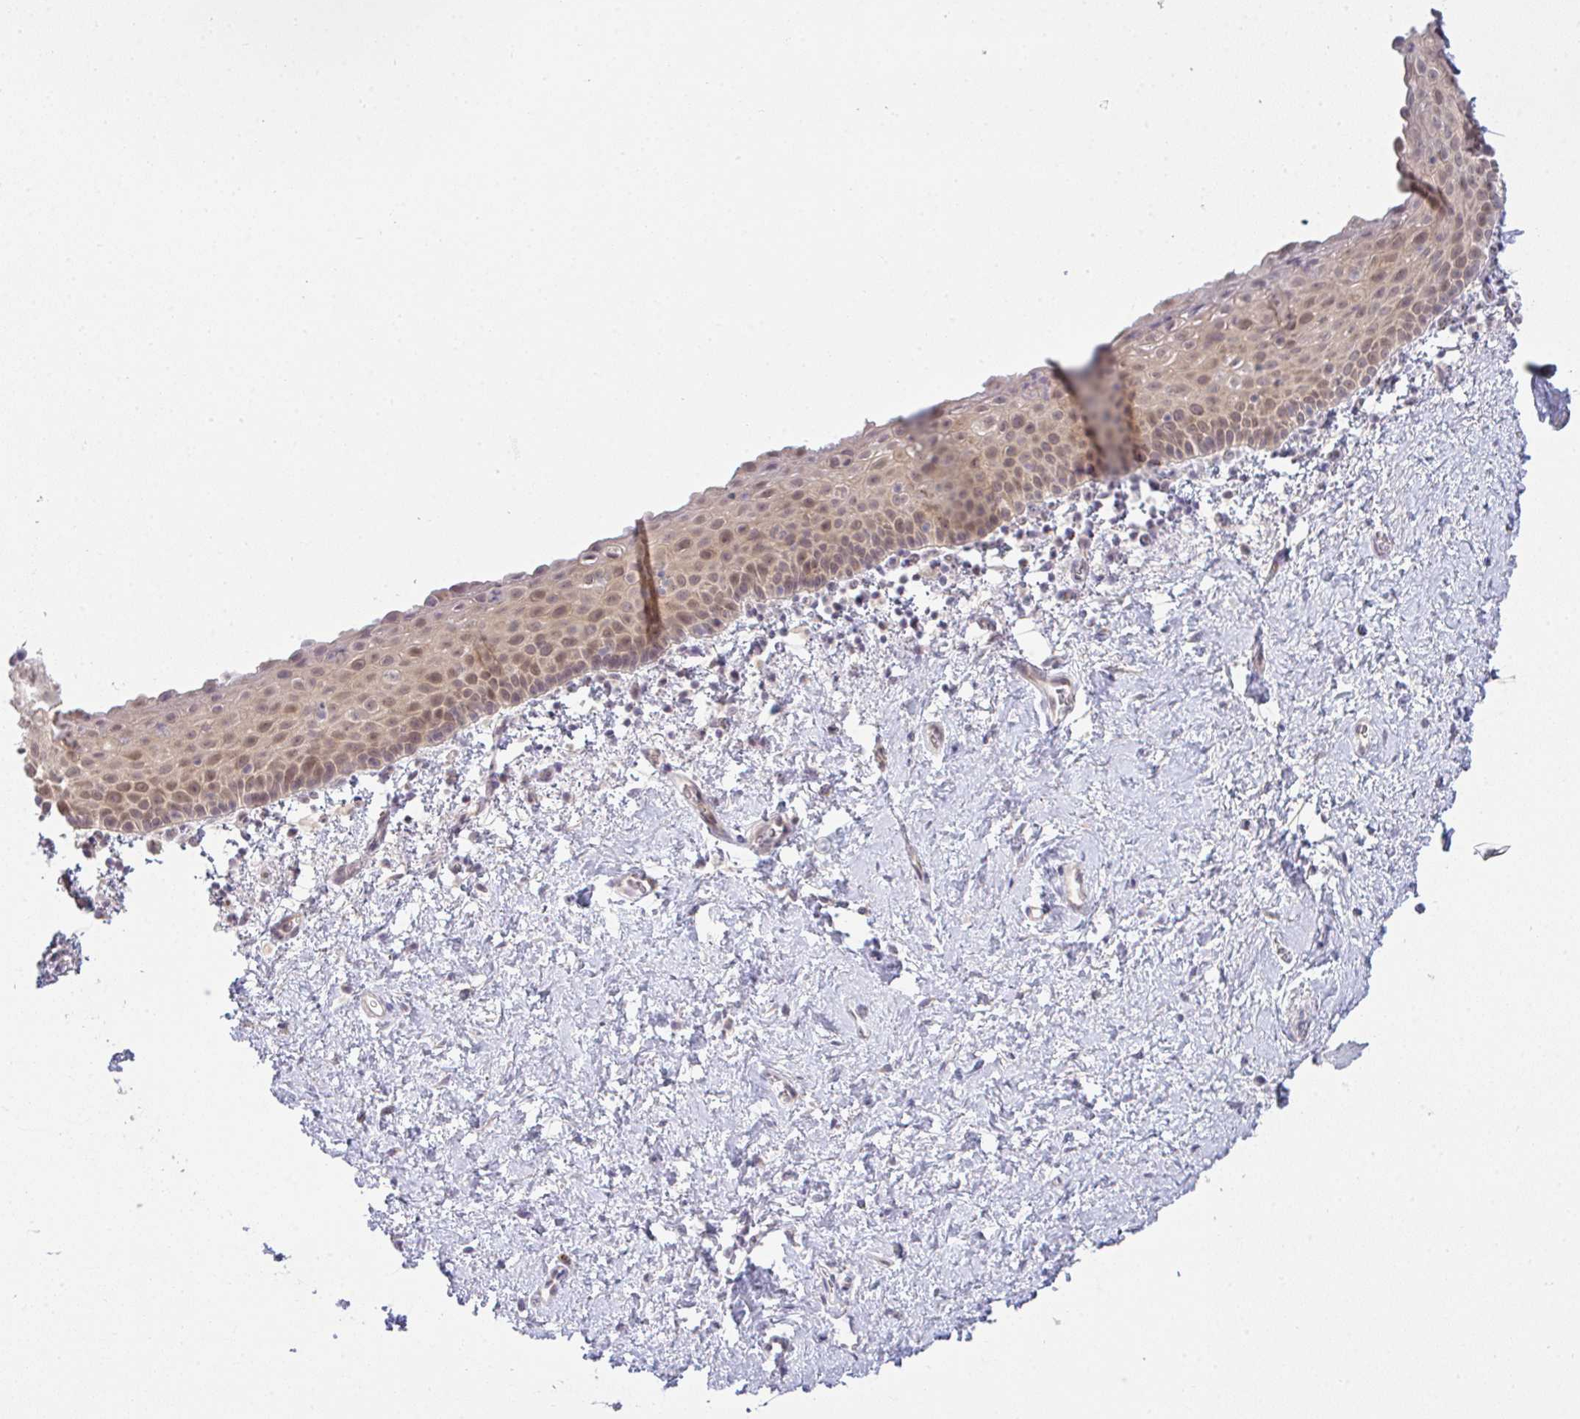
{"staining": {"intensity": "weak", "quantity": "25%-75%", "location": "nuclear"}, "tissue": "vagina", "cell_type": "Squamous epithelial cells", "image_type": "normal", "snomed": [{"axis": "morphology", "description": "Normal tissue, NOS"}, {"axis": "topography", "description": "Vagina"}], "caption": "Immunohistochemistry image of normal vagina: human vagina stained using immunohistochemistry (IHC) displays low levels of weak protein expression localized specifically in the nuclear of squamous epithelial cells, appearing as a nuclear brown color.", "gene": "CSE1L", "patient": {"sex": "female", "age": 61}}